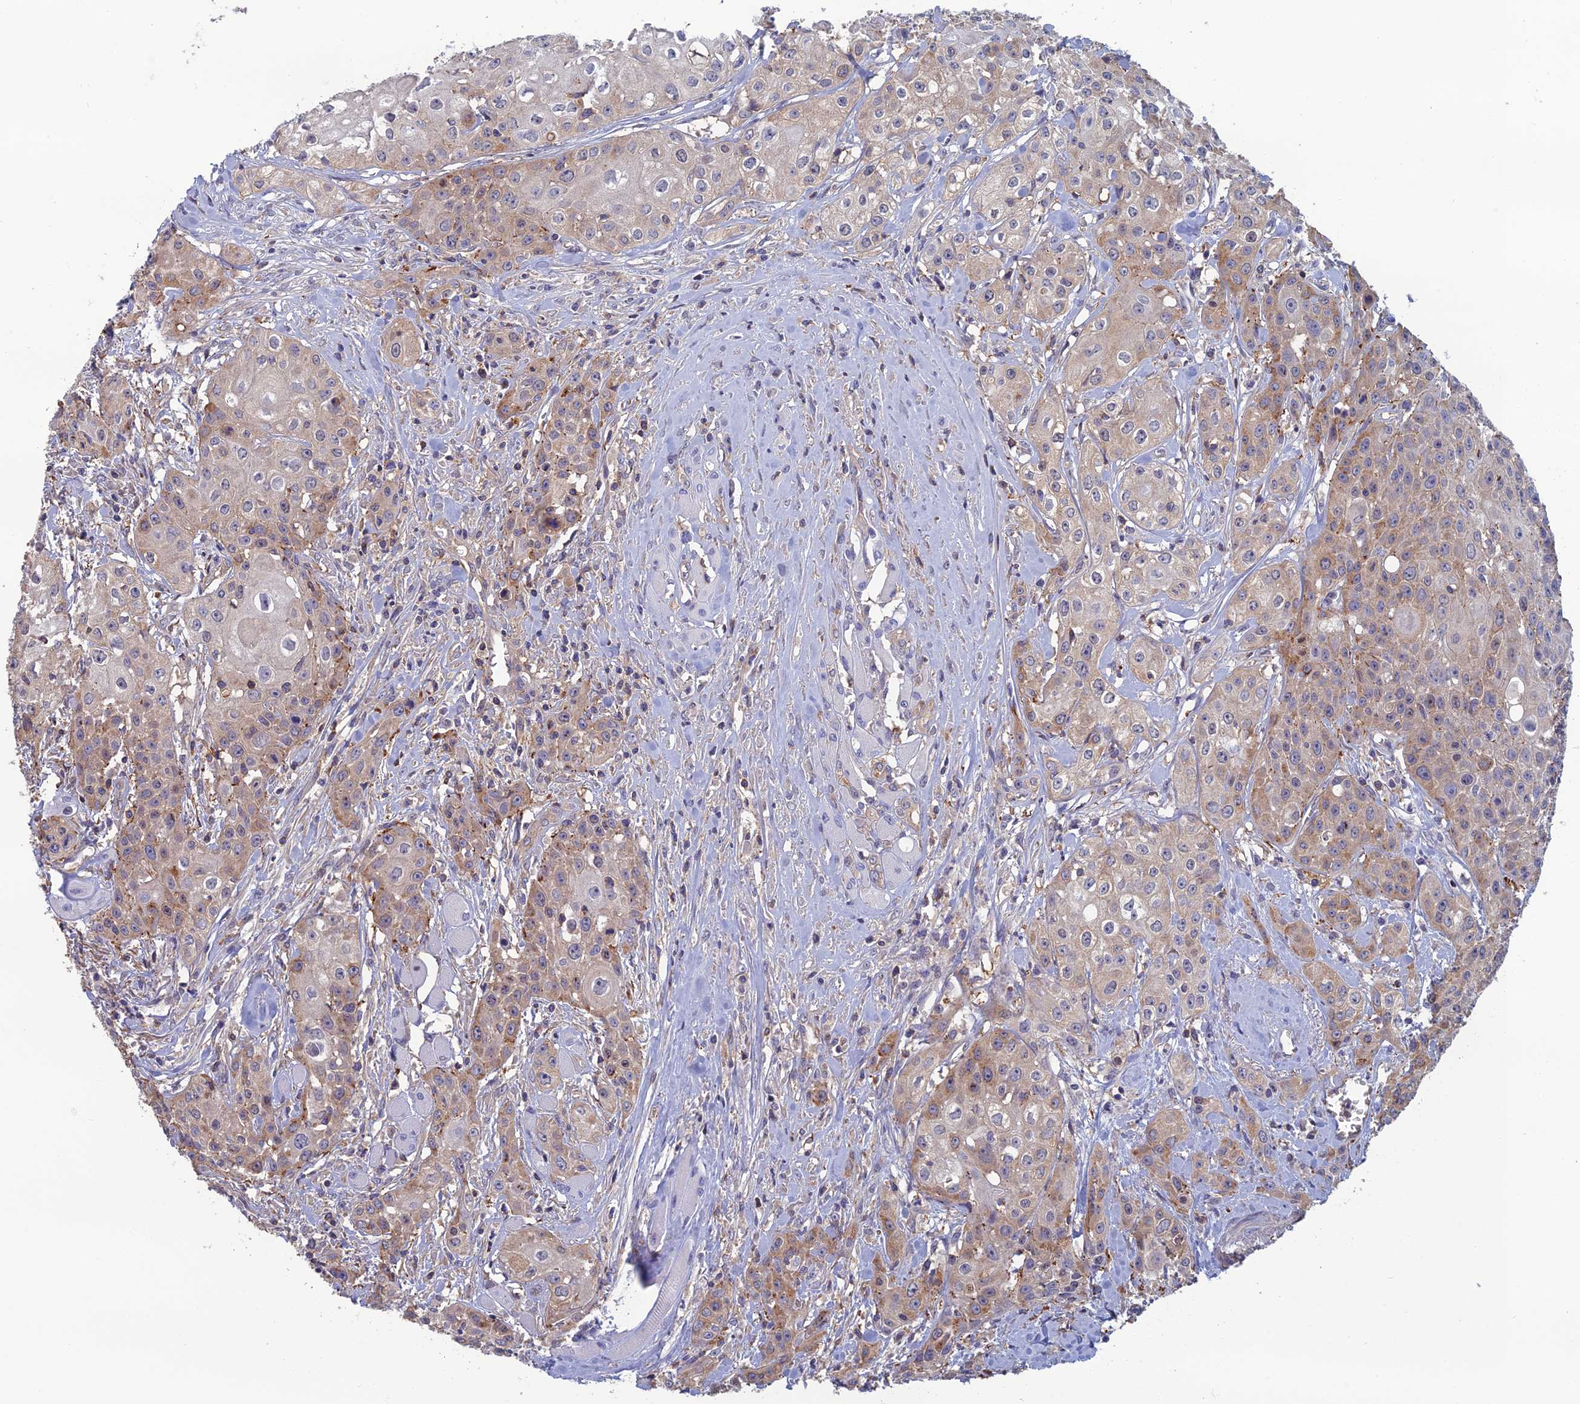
{"staining": {"intensity": "weak", "quantity": "25%-75%", "location": "cytoplasmic/membranous"}, "tissue": "head and neck cancer", "cell_type": "Tumor cells", "image_type": "cancer", "snomed": [{"axis": "morphology", "description": "Squamous cell carcinoma, NOS"}, {"axis": "topography", "description": "Oral tissue"}, {"axis": "topography", "description": "Head-Neck"}], "caption": "Protein positivity by immunohistochemistry displays weak cytoplasmic/membranous staining in approximately 25%-75% of tumor cells in head and neck squamous cell carcinoma.", "gene": "C15orf62", "patient": {"sex": "female", "age": 82}}